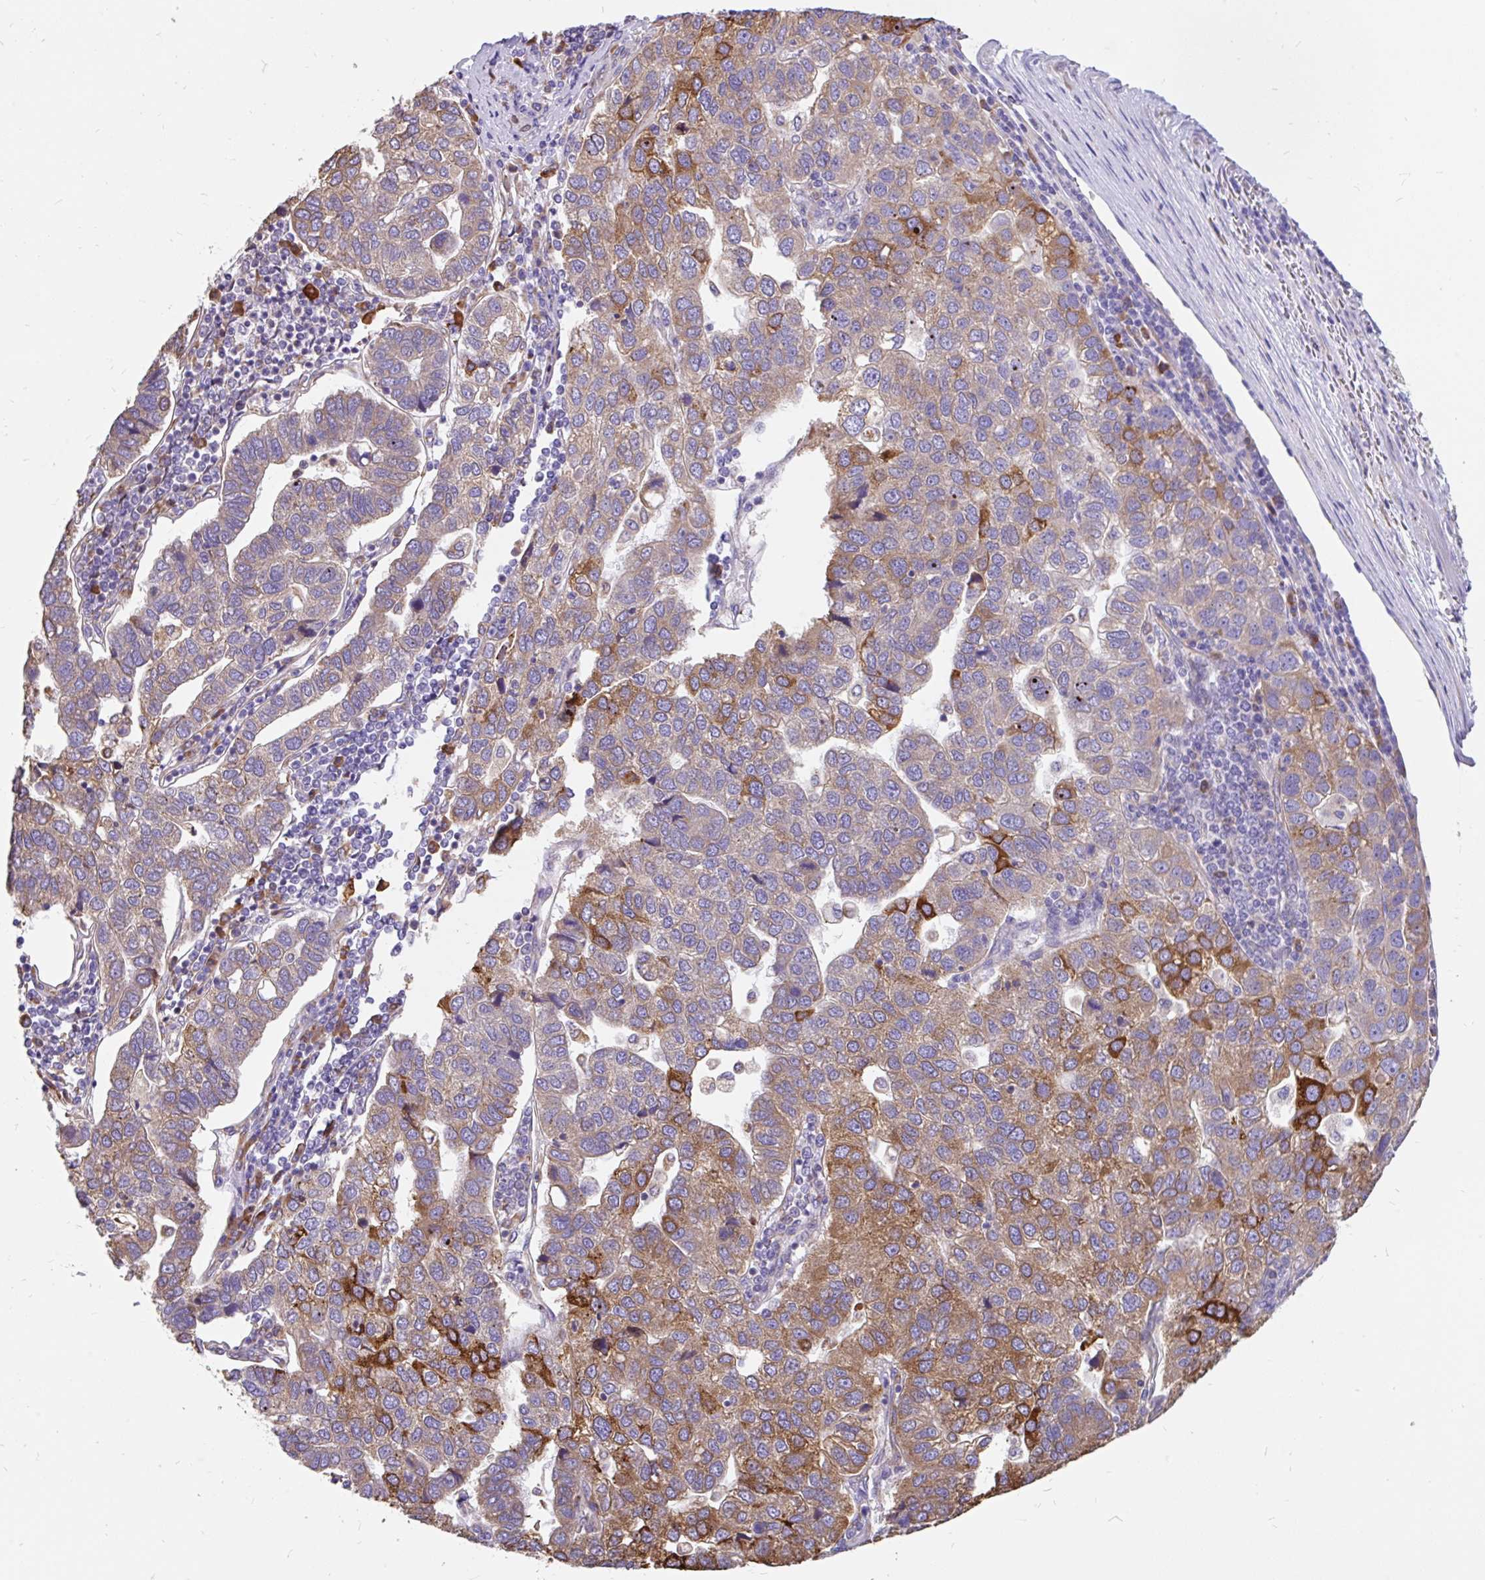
{"staining": {"intensity": "strong", "quantity": "<25%", "location": "cytoplasmic/membranous"}, "tissue": "pancreatic cancer", "cell_type": "Tumor cells", "image_type": "cancer", "snomed": [{"axis": "morphology", "description": "Adenocarcinoma, NOS"}, {"axis": "topography", "description": "Pancreas"}], "caption": "Protein staining shows strong cytoplasmic/membranous staining in approximately <25% of tumor cells in pancreatic adenocarcinoma.", "gene": "EML5", "patient": {"sex": "female", "age": 61}}